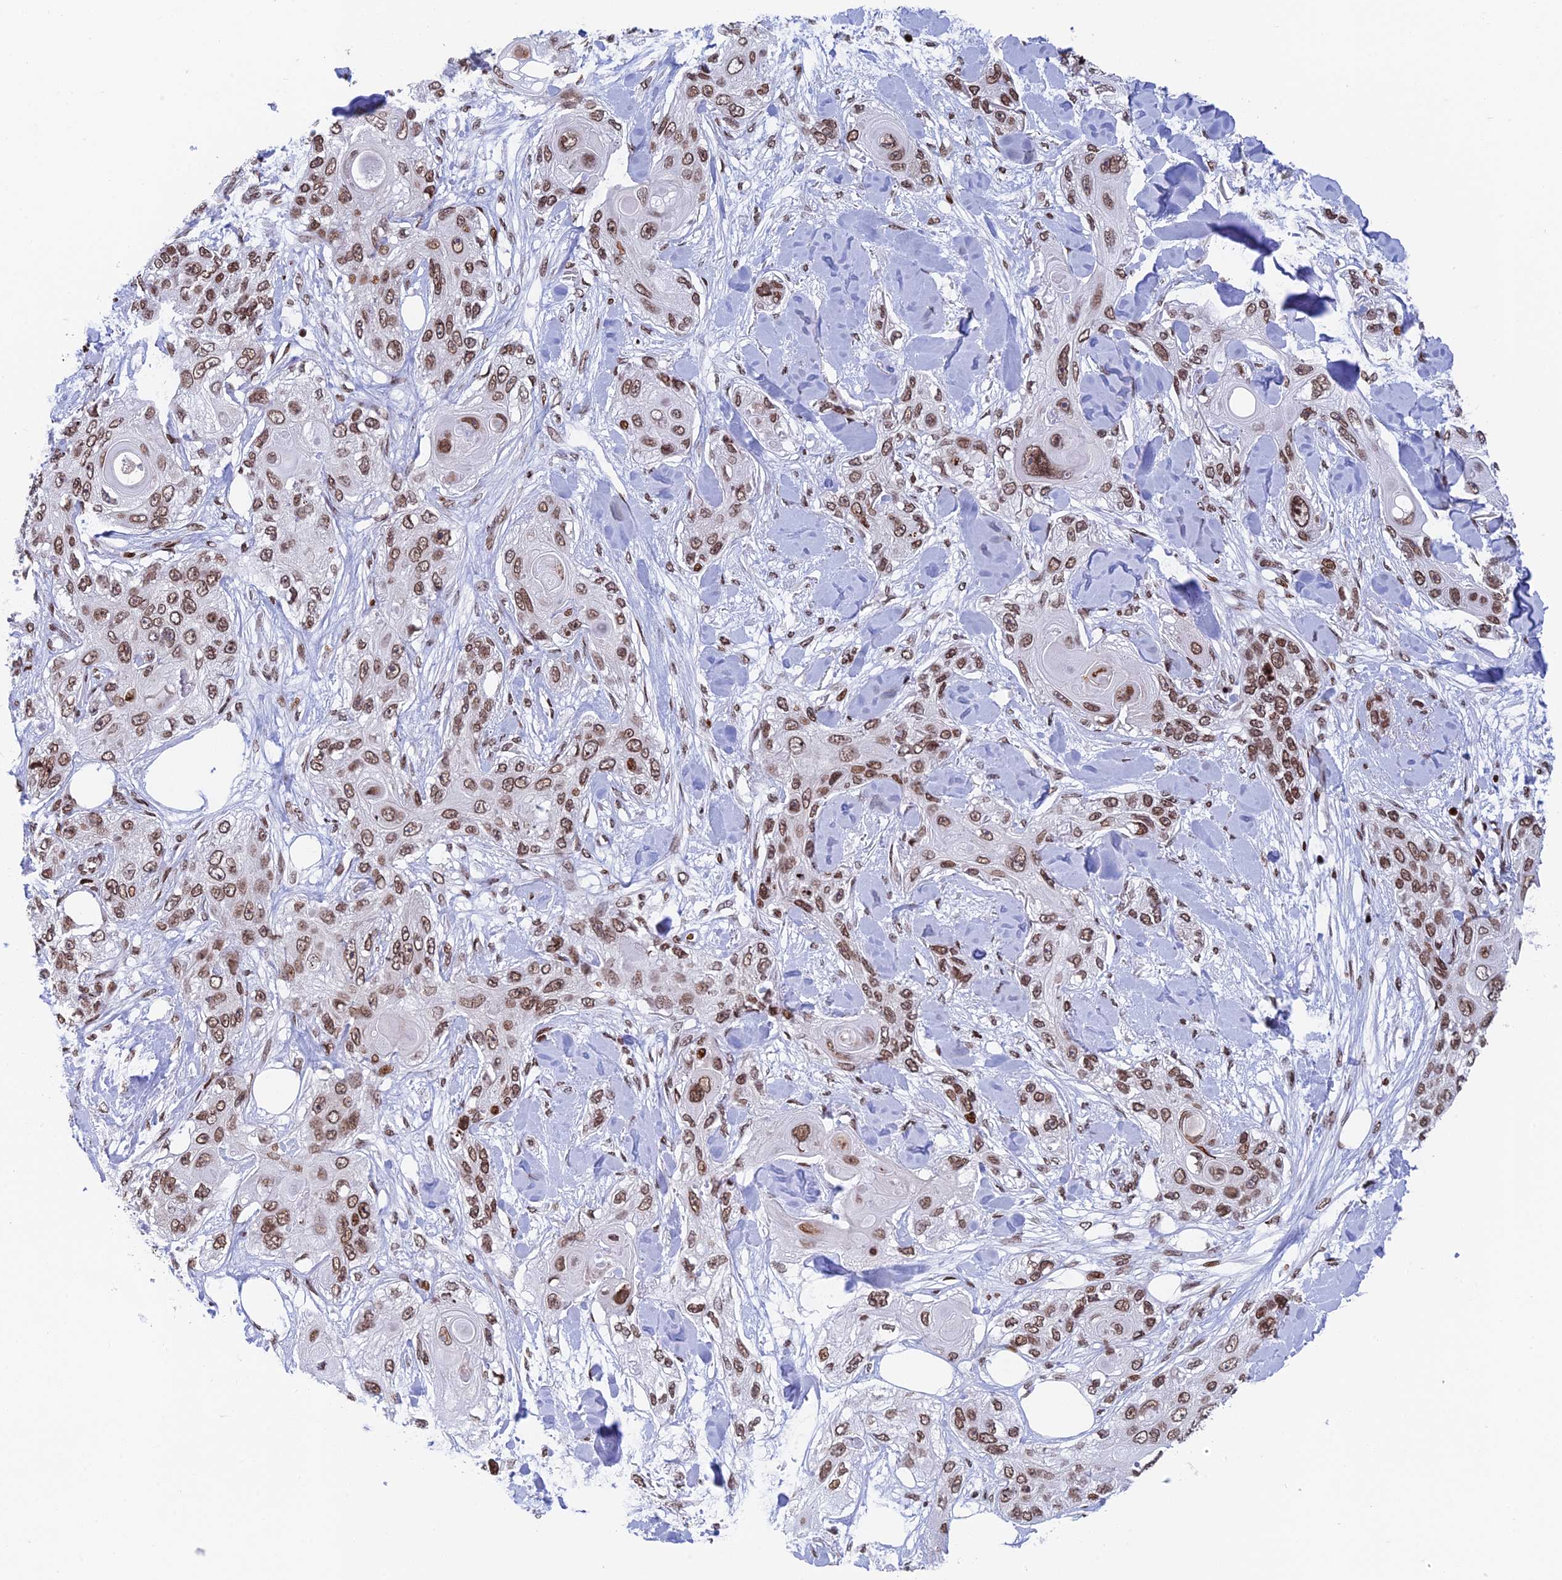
{"staining": {"intensity": "moderate", "quantity": ">75%", "location": "nuclear"}, "tissue": "skin cancer", "cell_type": "Tumor cells", "image_type": "cancer", "snomed": [{"axis": "morphology", "description": "Normal tissue, NOS"}, {"axis": "morphology", "description": "Squamous cell carcinoma, NOS"}, {"axis": "topography", "description": "Skin"}], "caption": "High-power microscopy captured an IHC micrograph of squamous cell carcinoma (skin), revealing moderate nuclear staining in about >75% of tumor cells.", "gene": "RPAP1", "patient": {"sex": "male", "age": 72}}